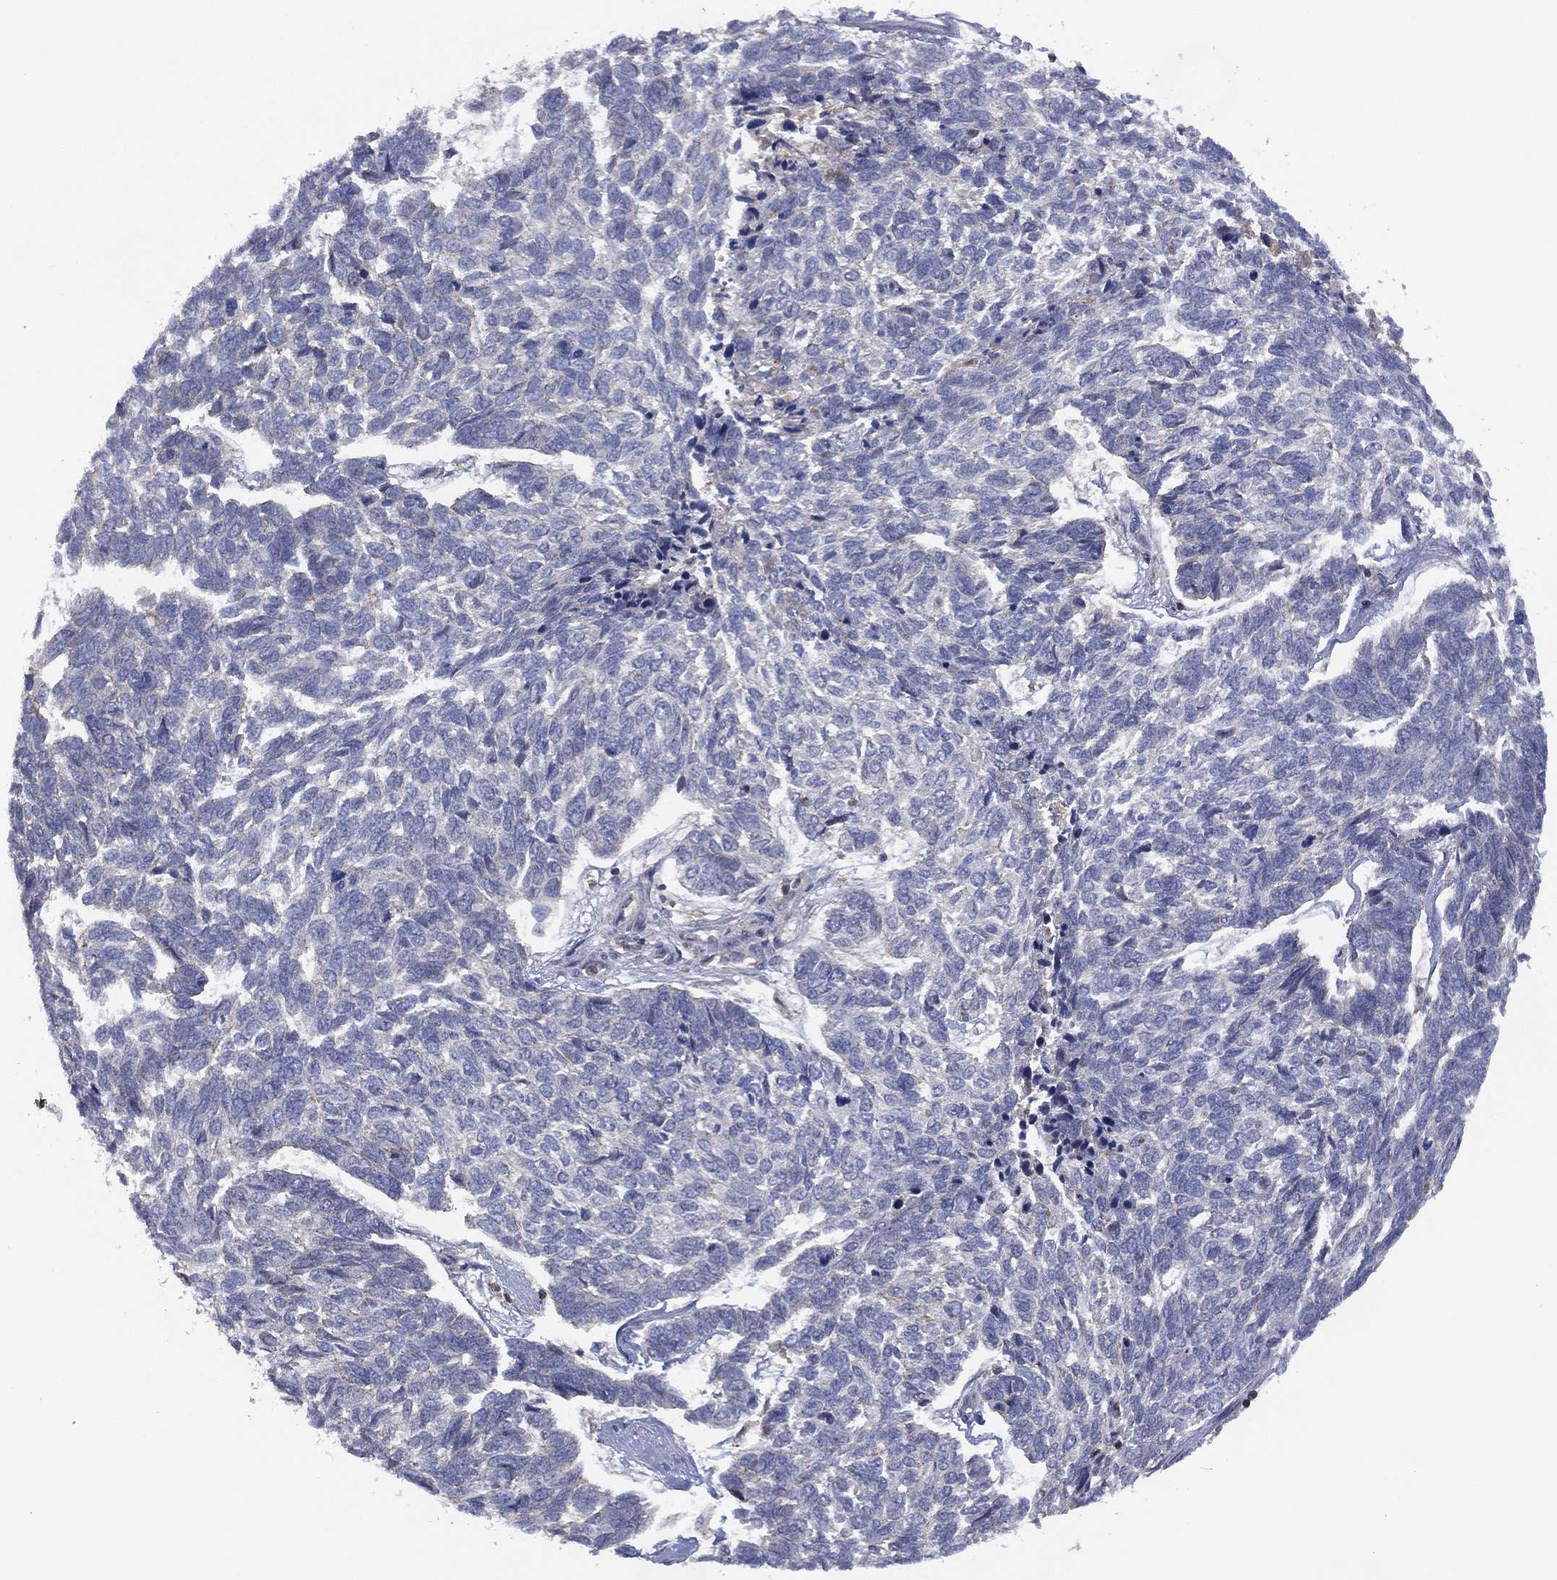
{"staining": {"intensity": "negative", "quantity": "none", "location": "none"}, "tissue": "skin cancer", "cell_type": "Tumor cells", "image_type": "cancer", "snomed": [{"axis": "morphology", "description": "Basal cell carcinoma"}, {"axis": "topography", "description": "Skin"}], "caption": "Tumor cells show no significant protein expression in skin basal cell carcinoma.", "gene": "DOCK8", "patient": {"sex": "female", "age": 65}}